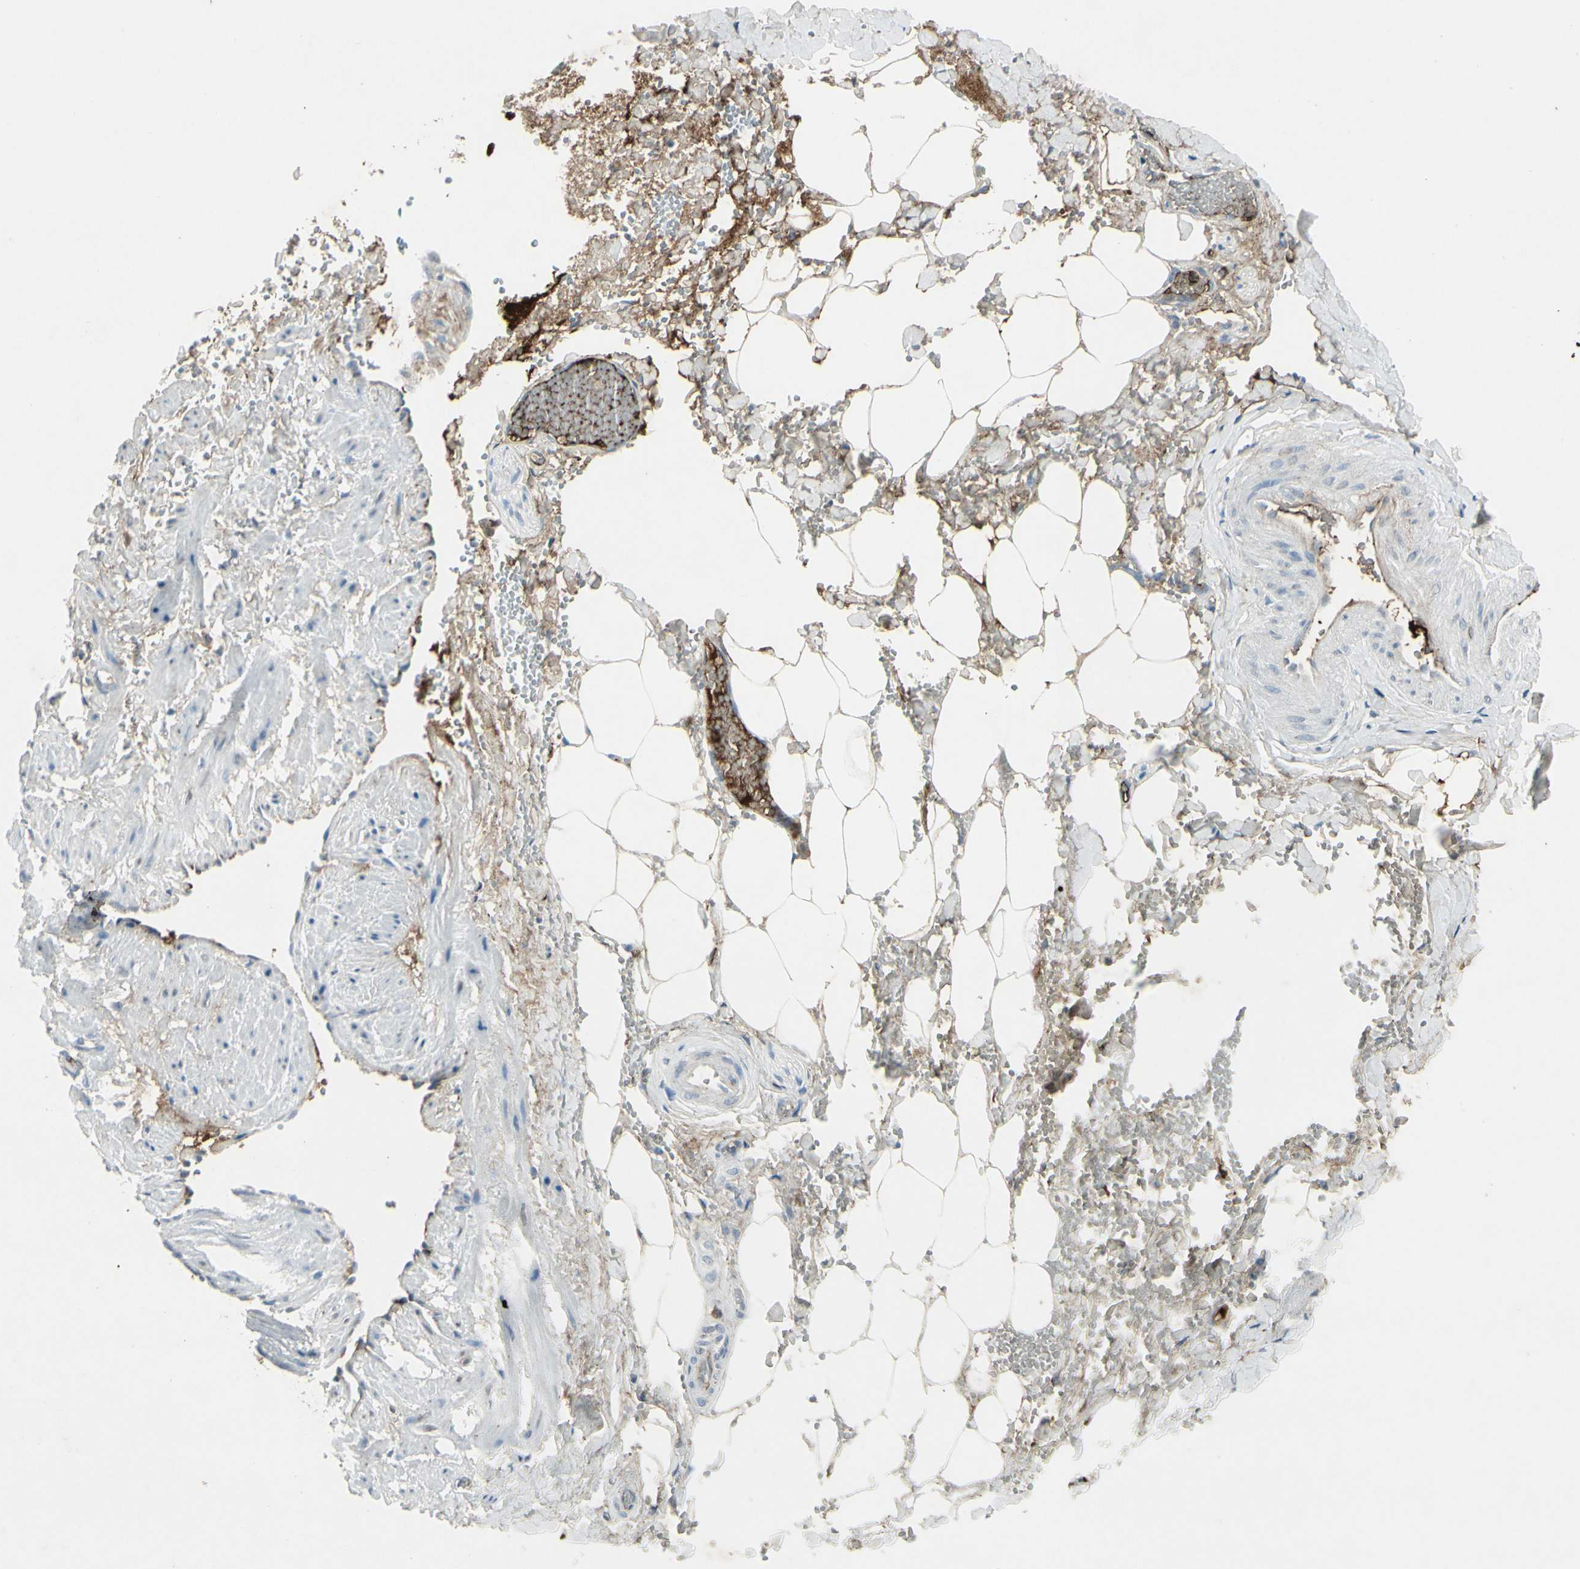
{"staining": {"intensity": "moderate", "quantity": ">75%", "location": "cytoplasmic/membranous"}, "tissue": "adipose tissue", "cell_type": "Adipocytes", "image_type": "normal", "snomed": [{"axis": "morphology", "description": "Normal tissue, NOS"}, {"axis": "topography", "description": "Soft tissue"}, {"axis": "topography", "description": "Vascular tissue"}], "caption": "The image shows staining of normal adipose tissue, revealing moderate cytoplasmic/membranous protein expression (brown color) within adipocytes.", "gene": "IGHM", "patient": {"sex": "female", "age": 35}}